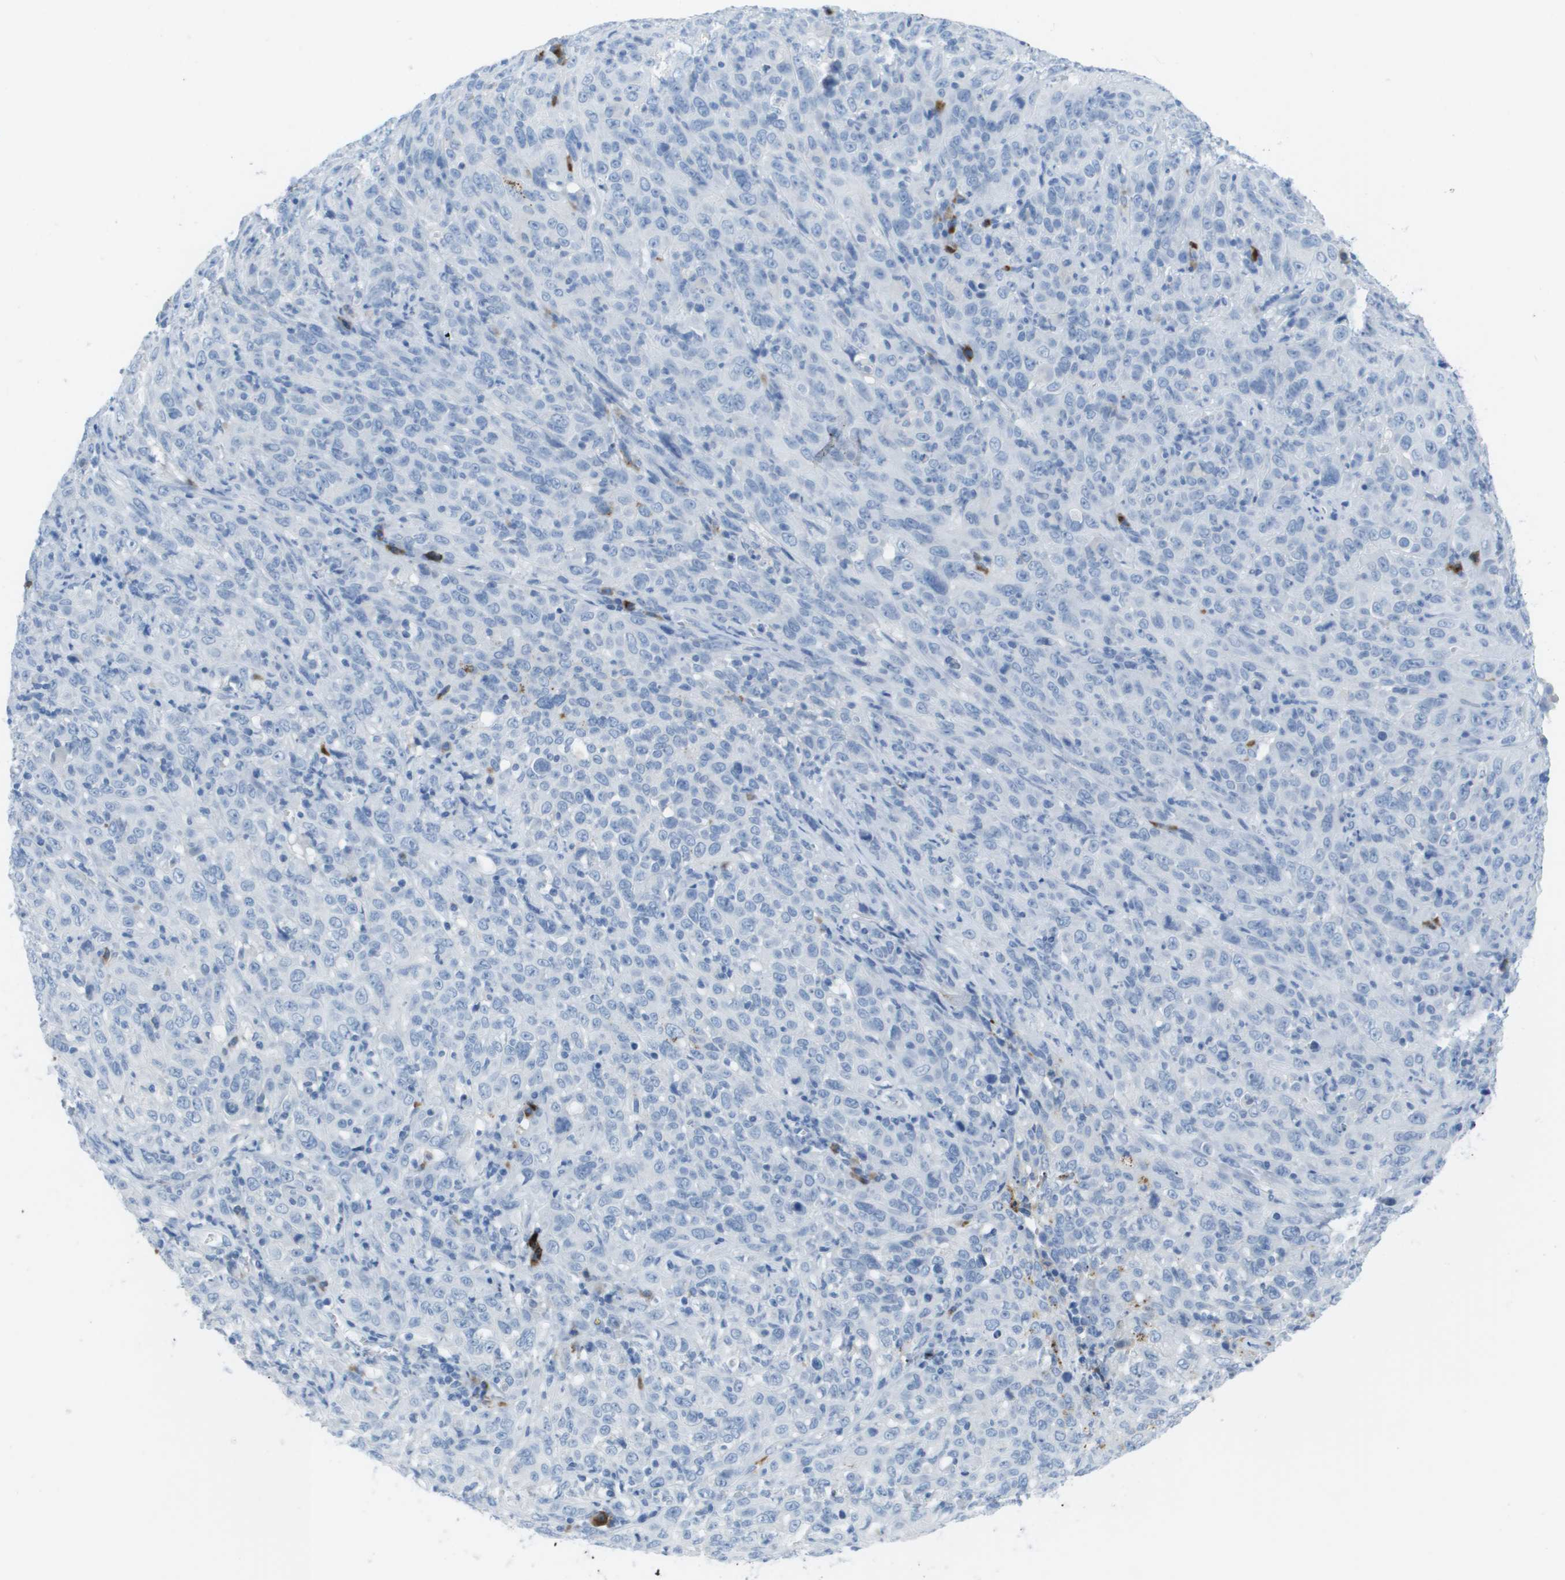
{"staining": {"intensity": "negative", "quantity": "none", "location": "none"}, "tissue": "cervical cancer", "cell_type": "Tumor cells", "image_type": "cancer", "snomed": [{"axis": "morphology", "description": "Squamous cell carcinoma, NOS"}, {"axis": "topography", "description": "Cervix"}], "caption": "High power microscopy micrograph of an IHC photomicrograph of cervical cancer (squamous cell carcinoma), revealing no significant staining in tumor cells.", "gene": "GPR18", "patient": {"sex": "female", "age": 46}}